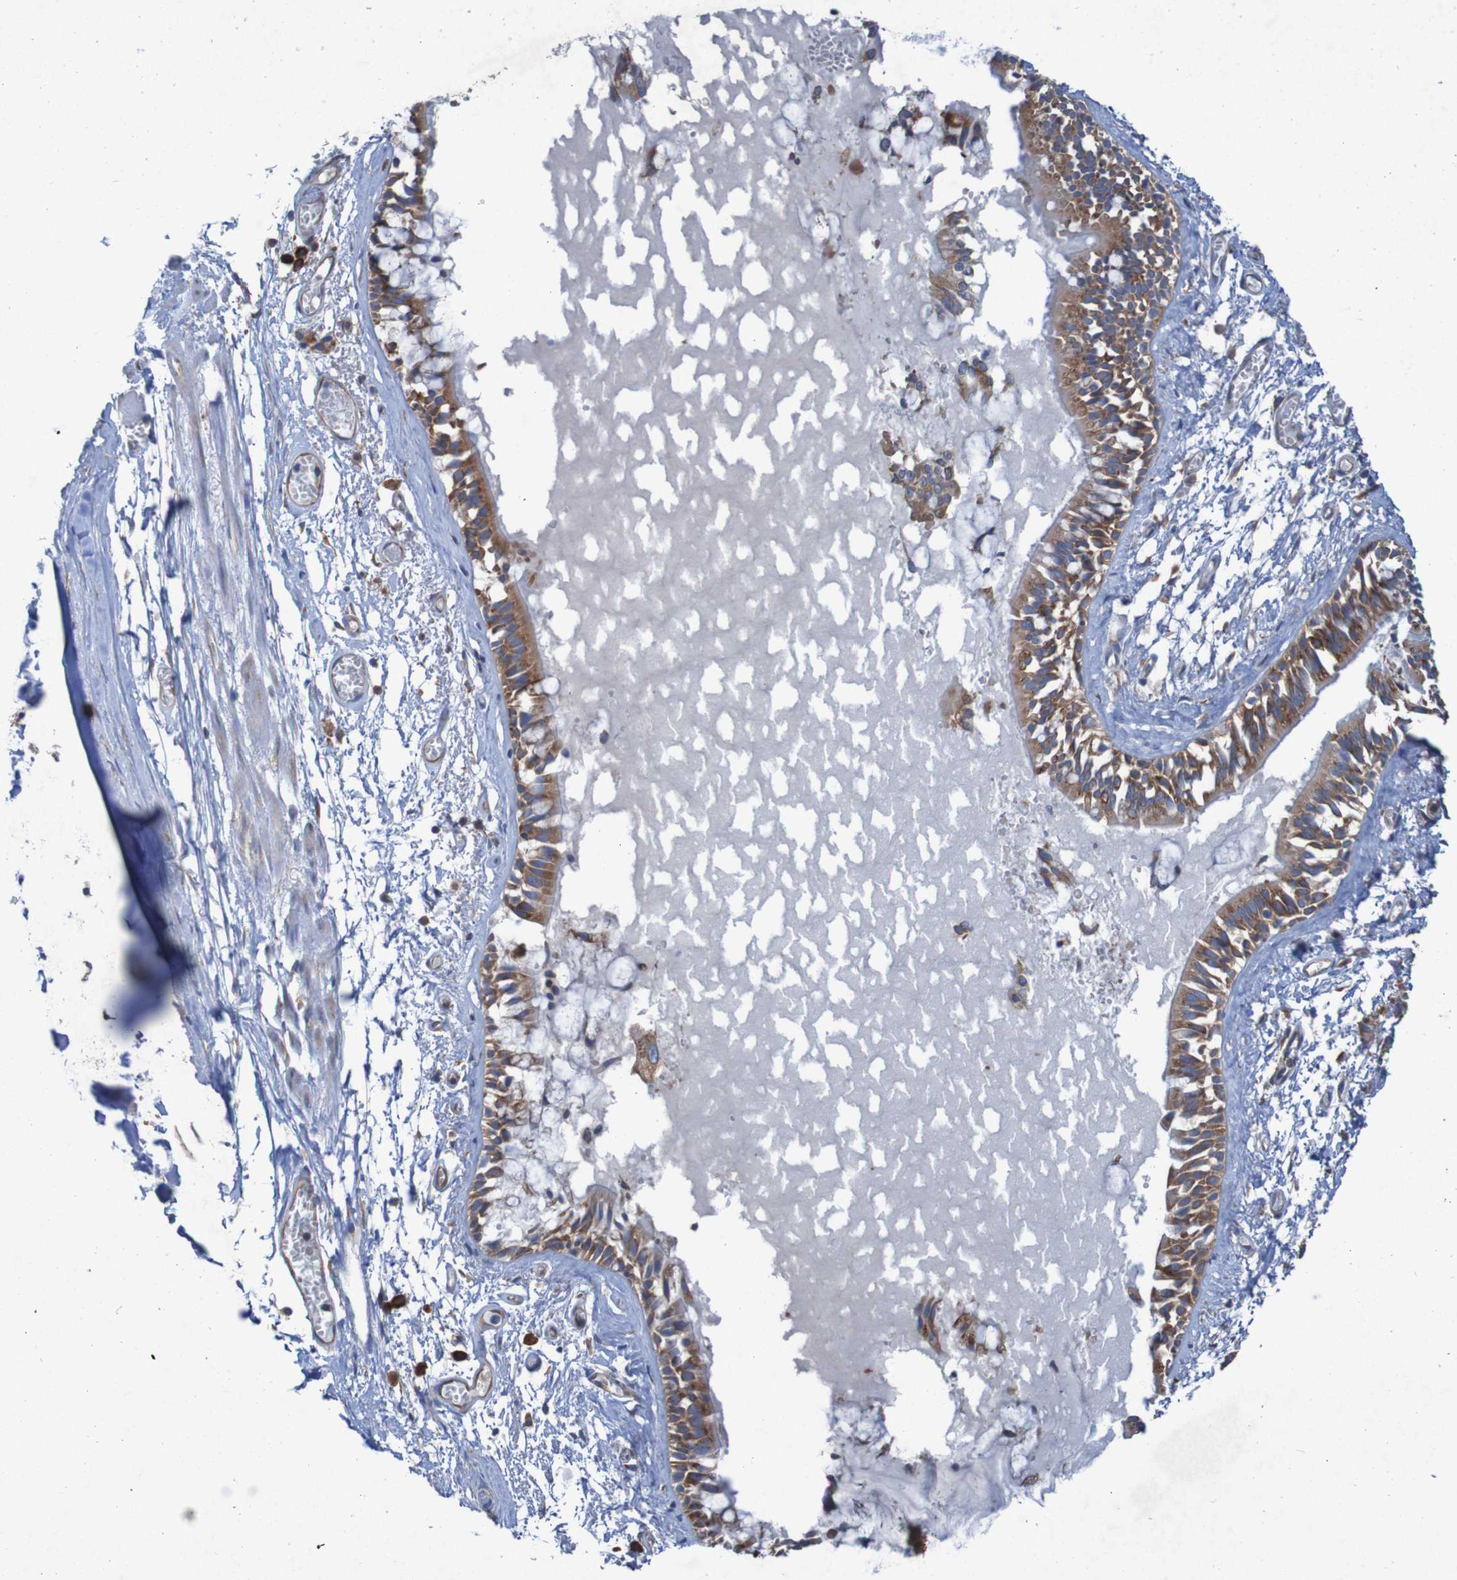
{"staining": {"intensity": "moderate", "quantity": ">75%", "location": "cytoplasmic/membranous"}, "tissue": "bronchus", "cell_type": "Respiratory epithelial cells", "image_type": "normal", "snomed": [{"axis": "morphology", "description": "Normal tissue, NOS"}, {"axis": "morphology", "description": "Inflammation, NOS"}, {"axis": "topography", "description": "Cartilage tissue"}, {"axis": "topography", "description": "Lung"}], "caption": "Immunohistochemistry photomicrograph of normal human bronchus stained for a protein (brown), which demonstrates medium levels of moderate cytoplasmic/membranous positivity in approximately >75% of respiratory epithelial cells.", "gene": "RPL10L", "patient": {"sex": "male", "age": 71}}